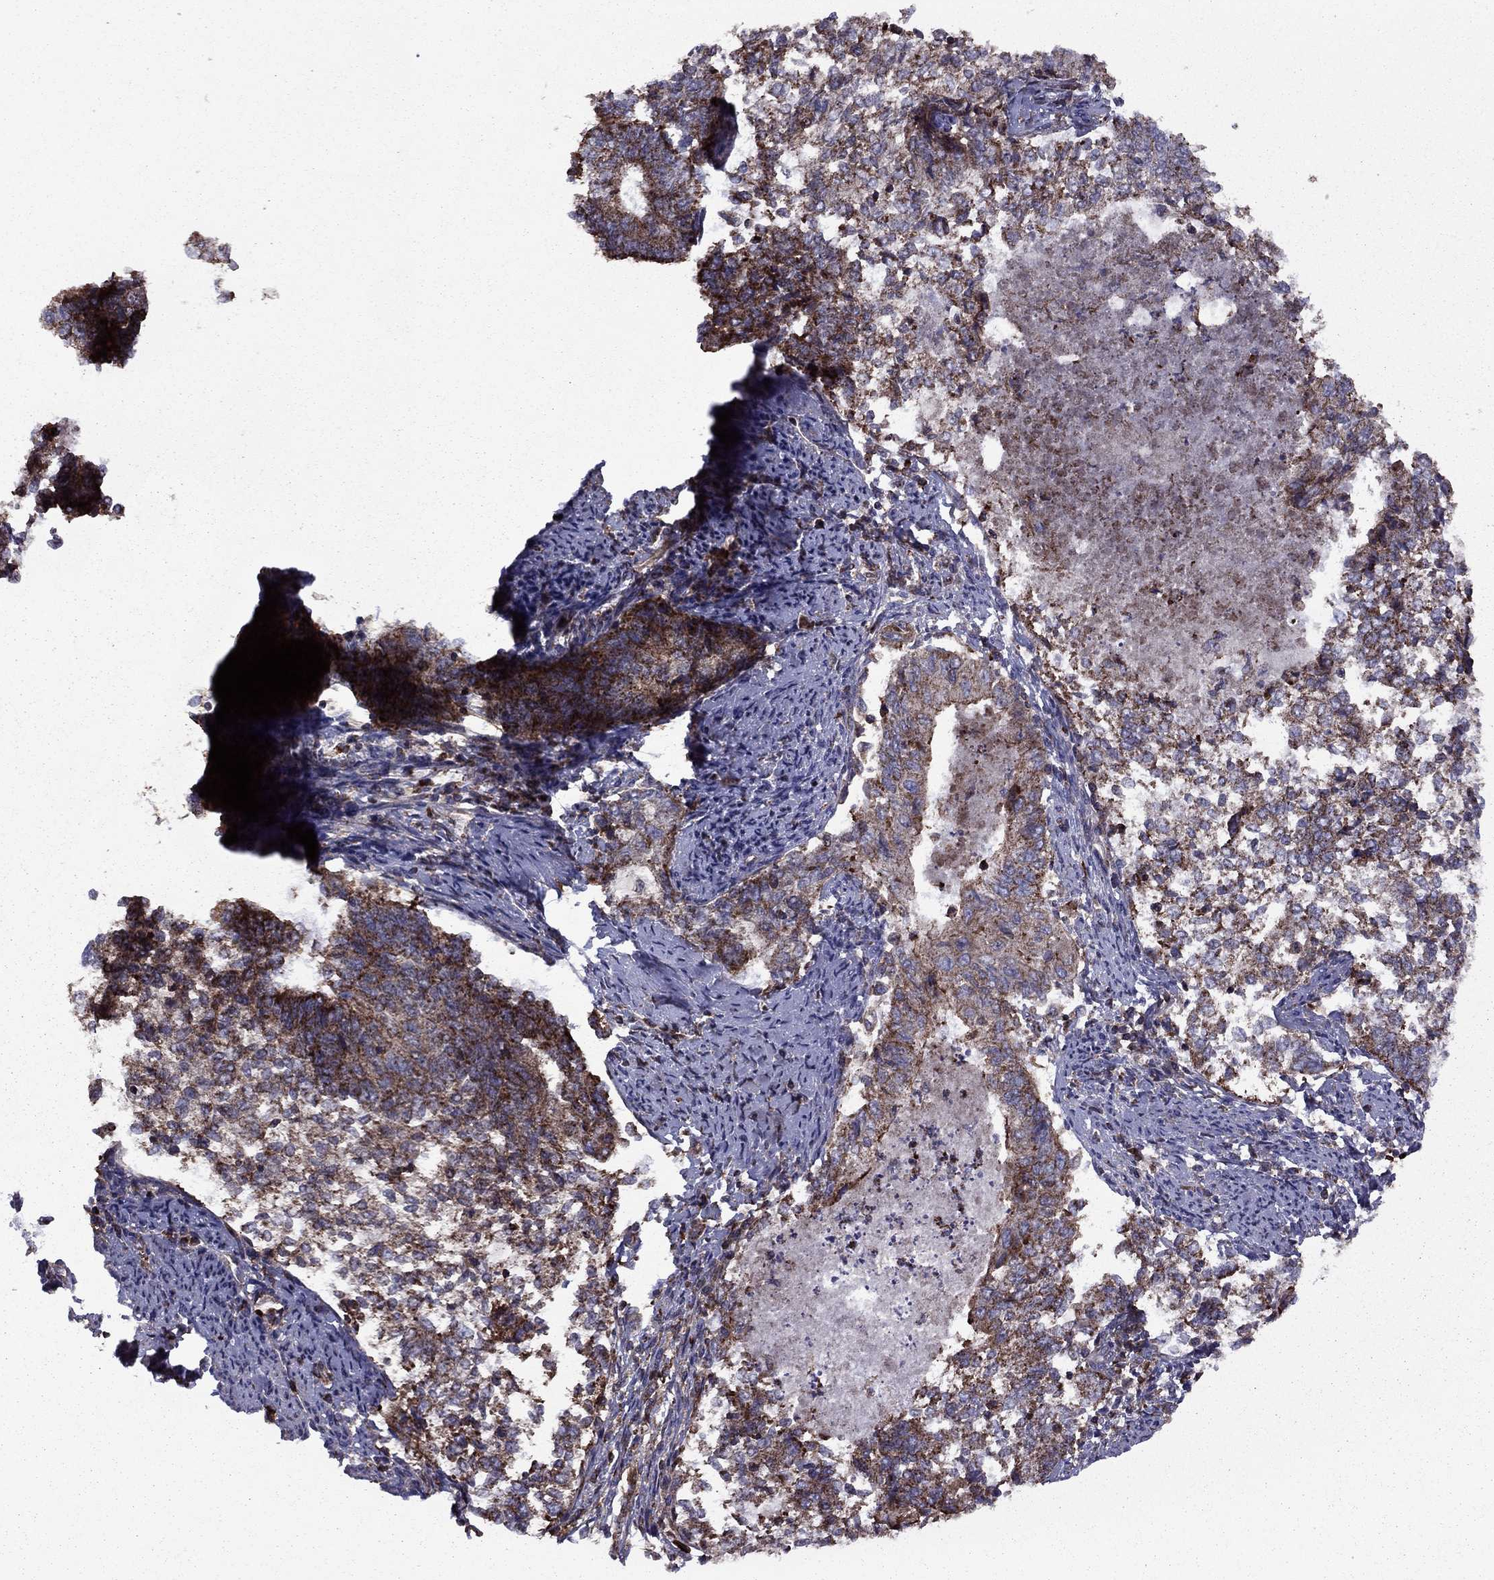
{"staining": {"intensity": "strong", "quantity": "<25%", "location": "cytoplasmic/membranous"}, "tissue": "endometrial cancer", "cell_type": "Tumor cells", "image_type": "cancer", "snomed": [{"axis": "morphology", "description": "Adenocarcinoma, NOS"}, {"axis": "topography", "description": "Endometrium"}], "caption": "Approximately <25% of tumor cells in adenocarcinoma (endometrial) reveal strong cytoplasmic/membranous protein expression as visualized by brown immunohistochemical staining.", "gene": "ALG6", "patient": {"sex": "female", "age": 65}}